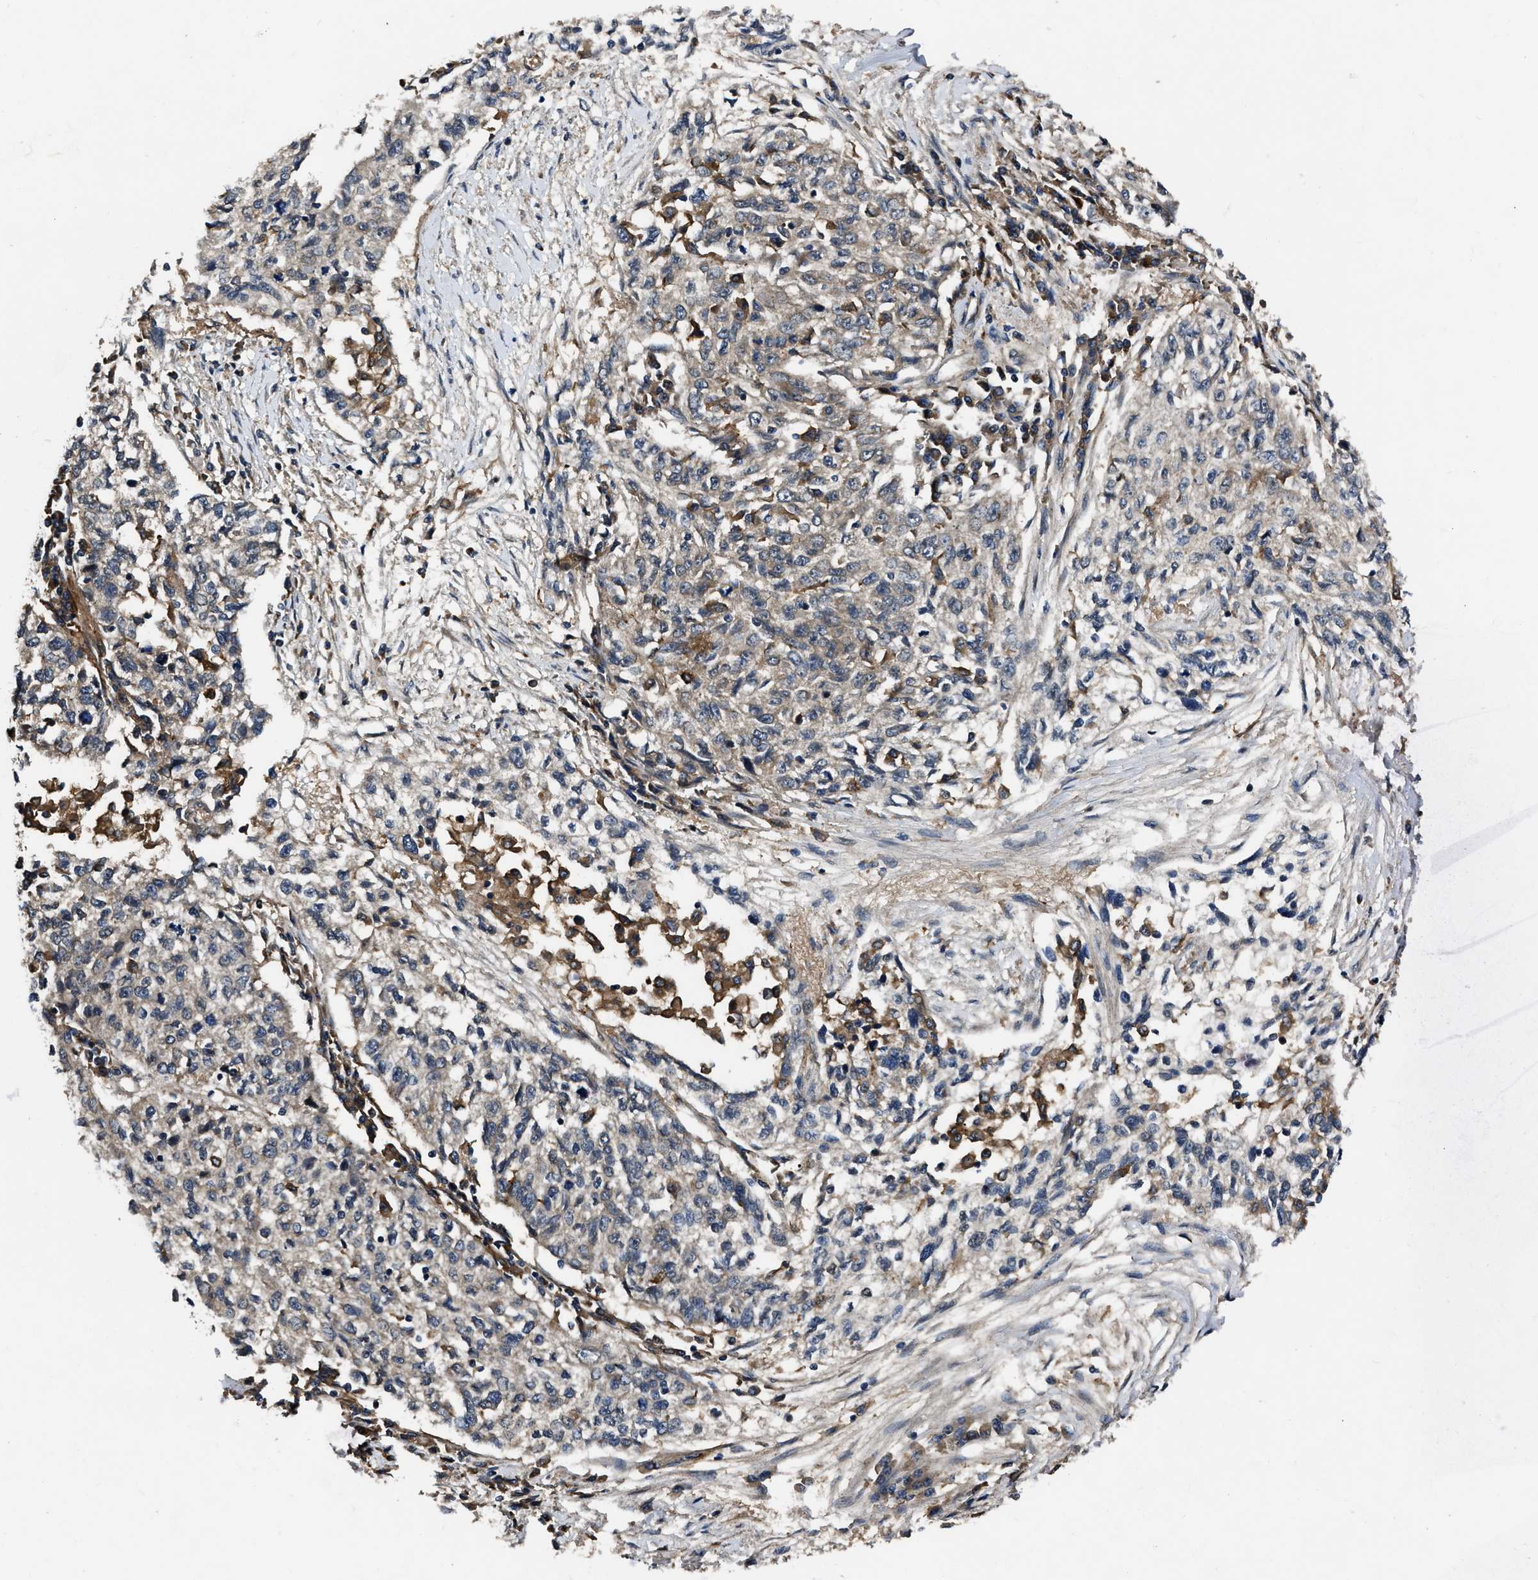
{"staining": {"intensity": "weak", "quantity": "<25%", "location": "cytoplasmic/membranous"}, "tissue": "cervical cancer", "cell_type": "Tumor cells", "image_type": "cancer", "snomed": [{"axis": "morphology", "description": "Squamous cell carcinoma, NOS"}, {"axis": "topography", "description": "Cervix"}], "caption": "There is no significant positivity in tumor cells of squamous cell carcinoma (cervical).", "gene": "PPWD1", "patient": {"sex": "female", "age": 57}}